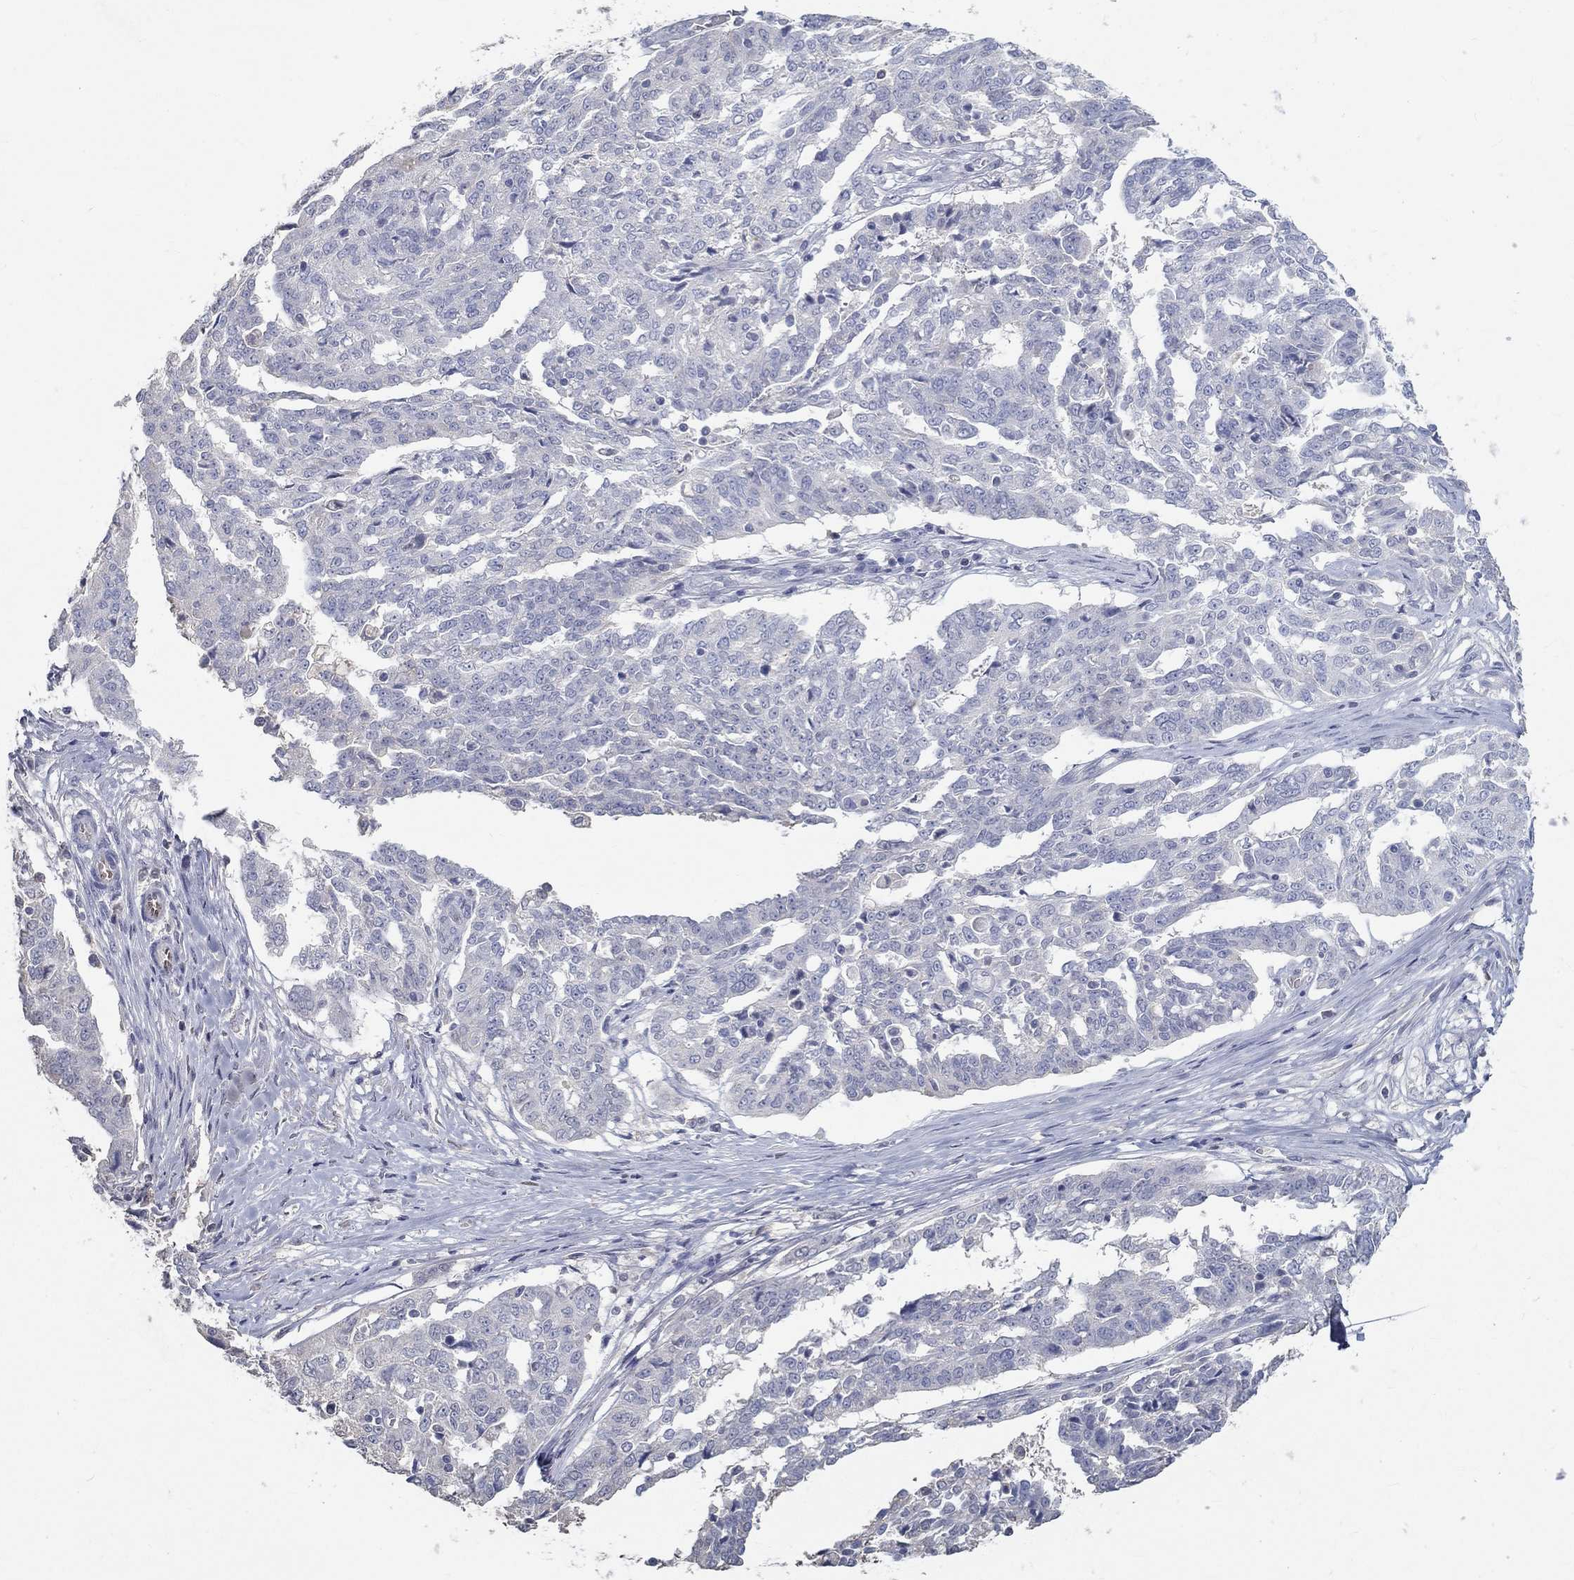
{"staining": {"intensity": "negative", "quantity": "none", "location": "none"}, "tissue": "ovarian cancer", "cell_type": "Tumor cells", "image_type": "cancer", "snomed": [{"axis": "morphology", "description": "Cystadenocarcinoma, serous, NOS"}, {"axis": "topography", "description": "Ovary"}], "caption": "The micrograph exhibits no staining of tumor cells in ovarian cancer. (DAB IHC with hematoxylin counter stain).", "gene": "FGF2", "patient": {"sex": "female", "age": 67}}